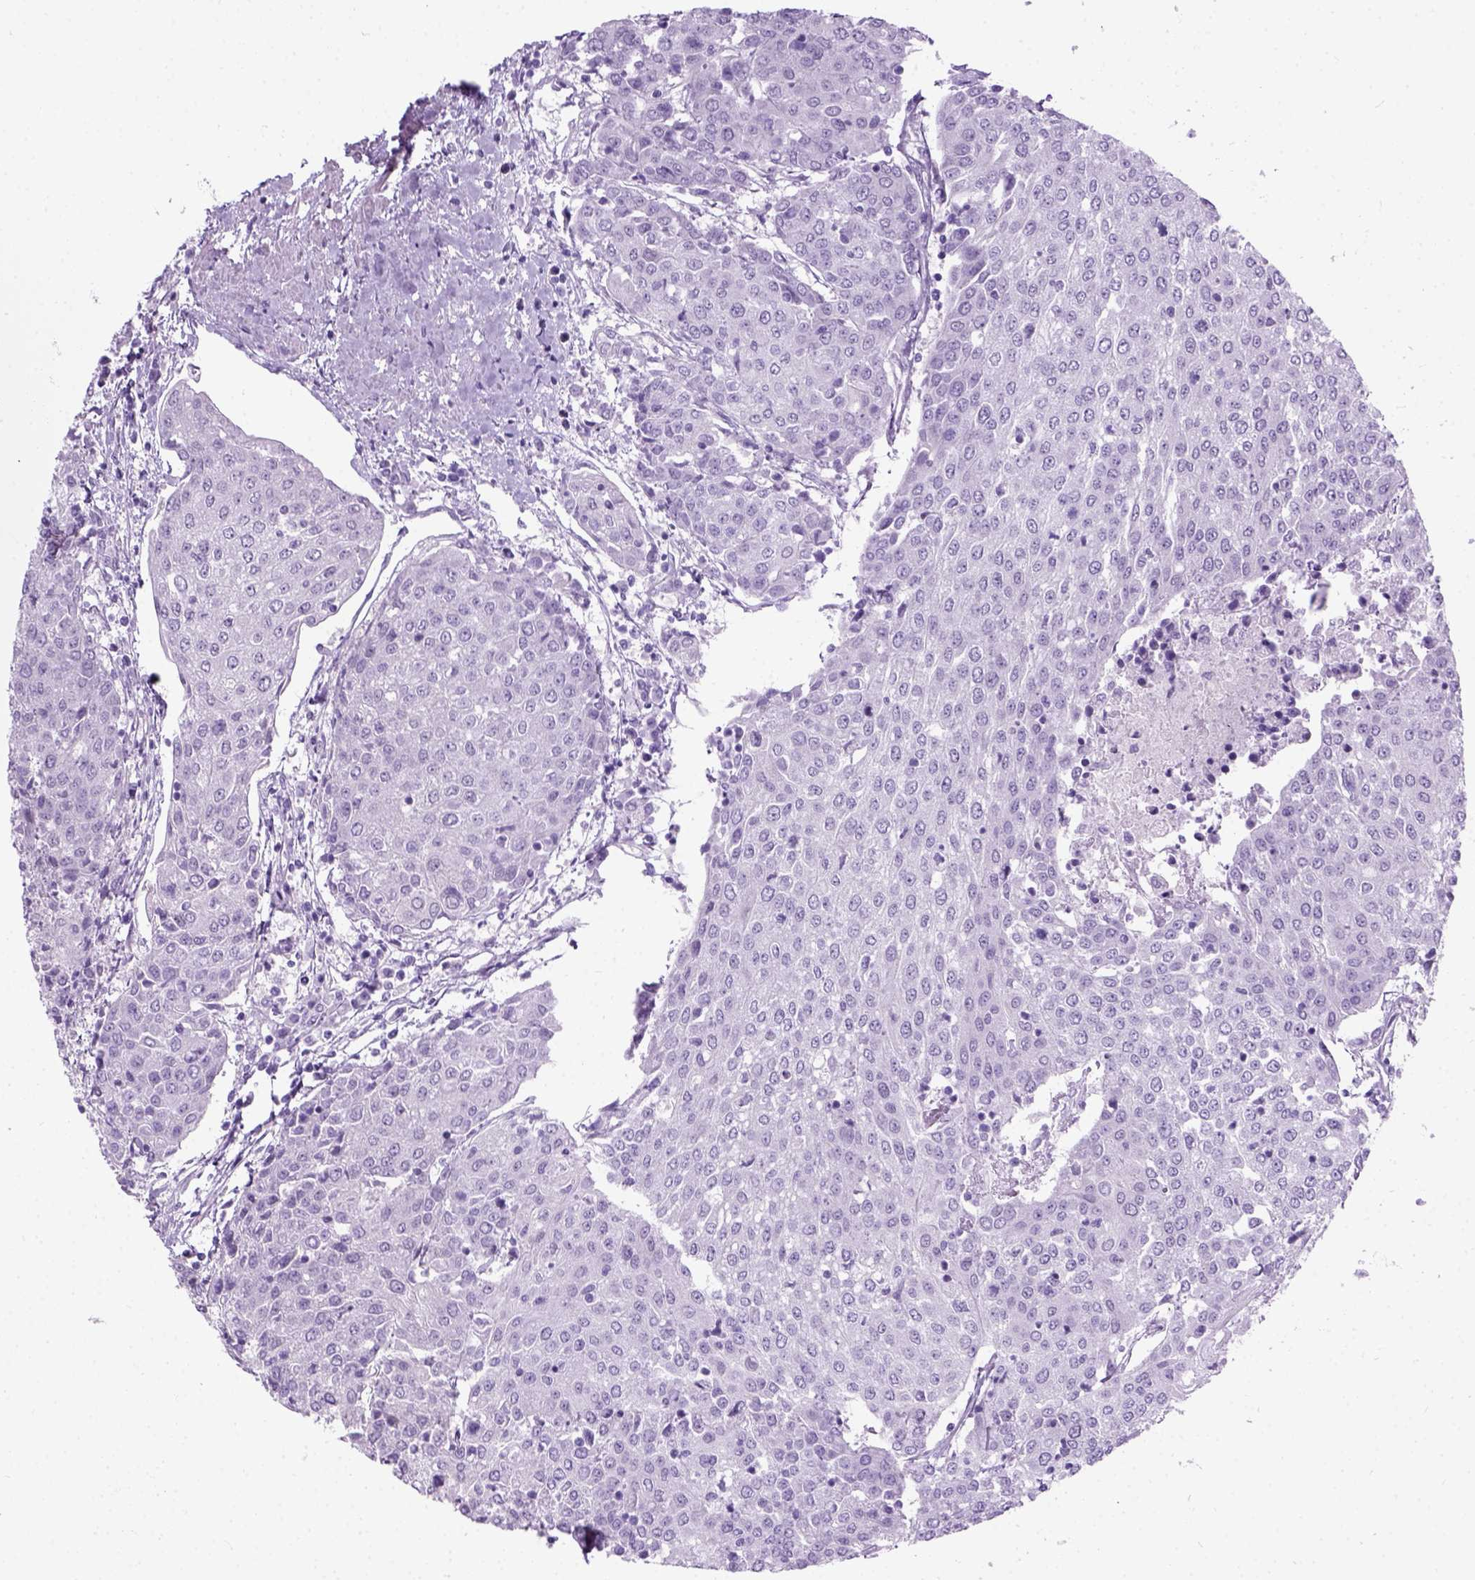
{"staining": {"intensity": "negative", "quantity": "none", "location": "none"}, "tissue": "urothelial cancer", "cell_type": "Tumor cells", "image_type": "cancer", "snomed": [{"axis": "morphology", "description": "Urothelial carcinoma, High grade"}, {"axis": "topography", "description": "Urinary bladder"}], "caption": "This is a histopathology image of IHC staining of urothelial cancer, which shows no positivity in tumor cells.", "gene": "AXDND1", "patient": {"sex": "female", "age": 85}}